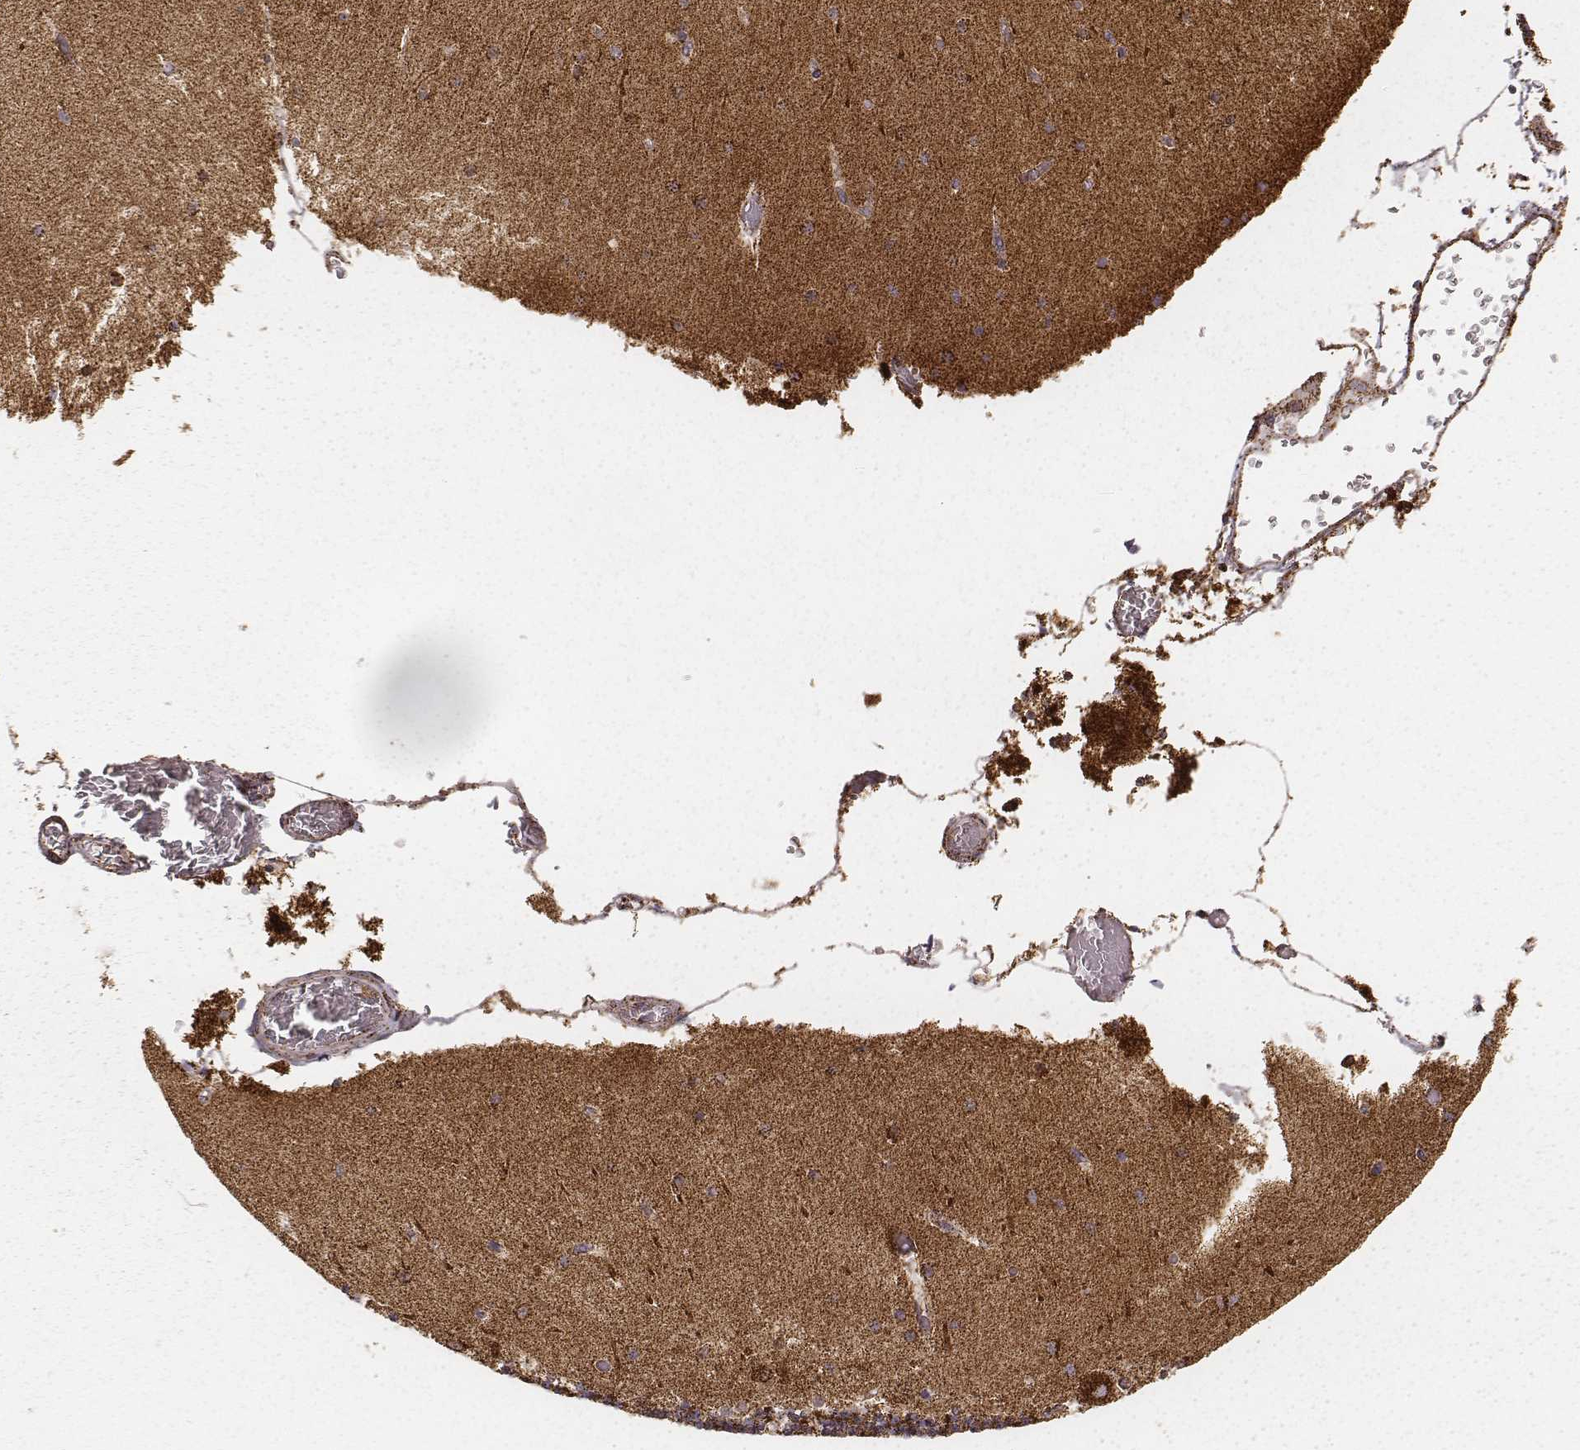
{"staining": {"intensity": "strong", "quantity": ">75%", "location": "cytoplasmic/membranous"}, "tissue": "cerebellum", "cell_type": "Cells in granular layer", "image_type": "normal", "snomed": [{"axis": "morphology", "description": "Normal tissue, NOS"}, {"axis": "topography", "description": "Cerebellum"}], "caption": "Unremarkable cerebellum demonstrates strong cytoplasmic/membranous staining in approximately >75% of cells in granular layer.", "gene": "CS", "patient": {"sex": "female", "age": 28}}